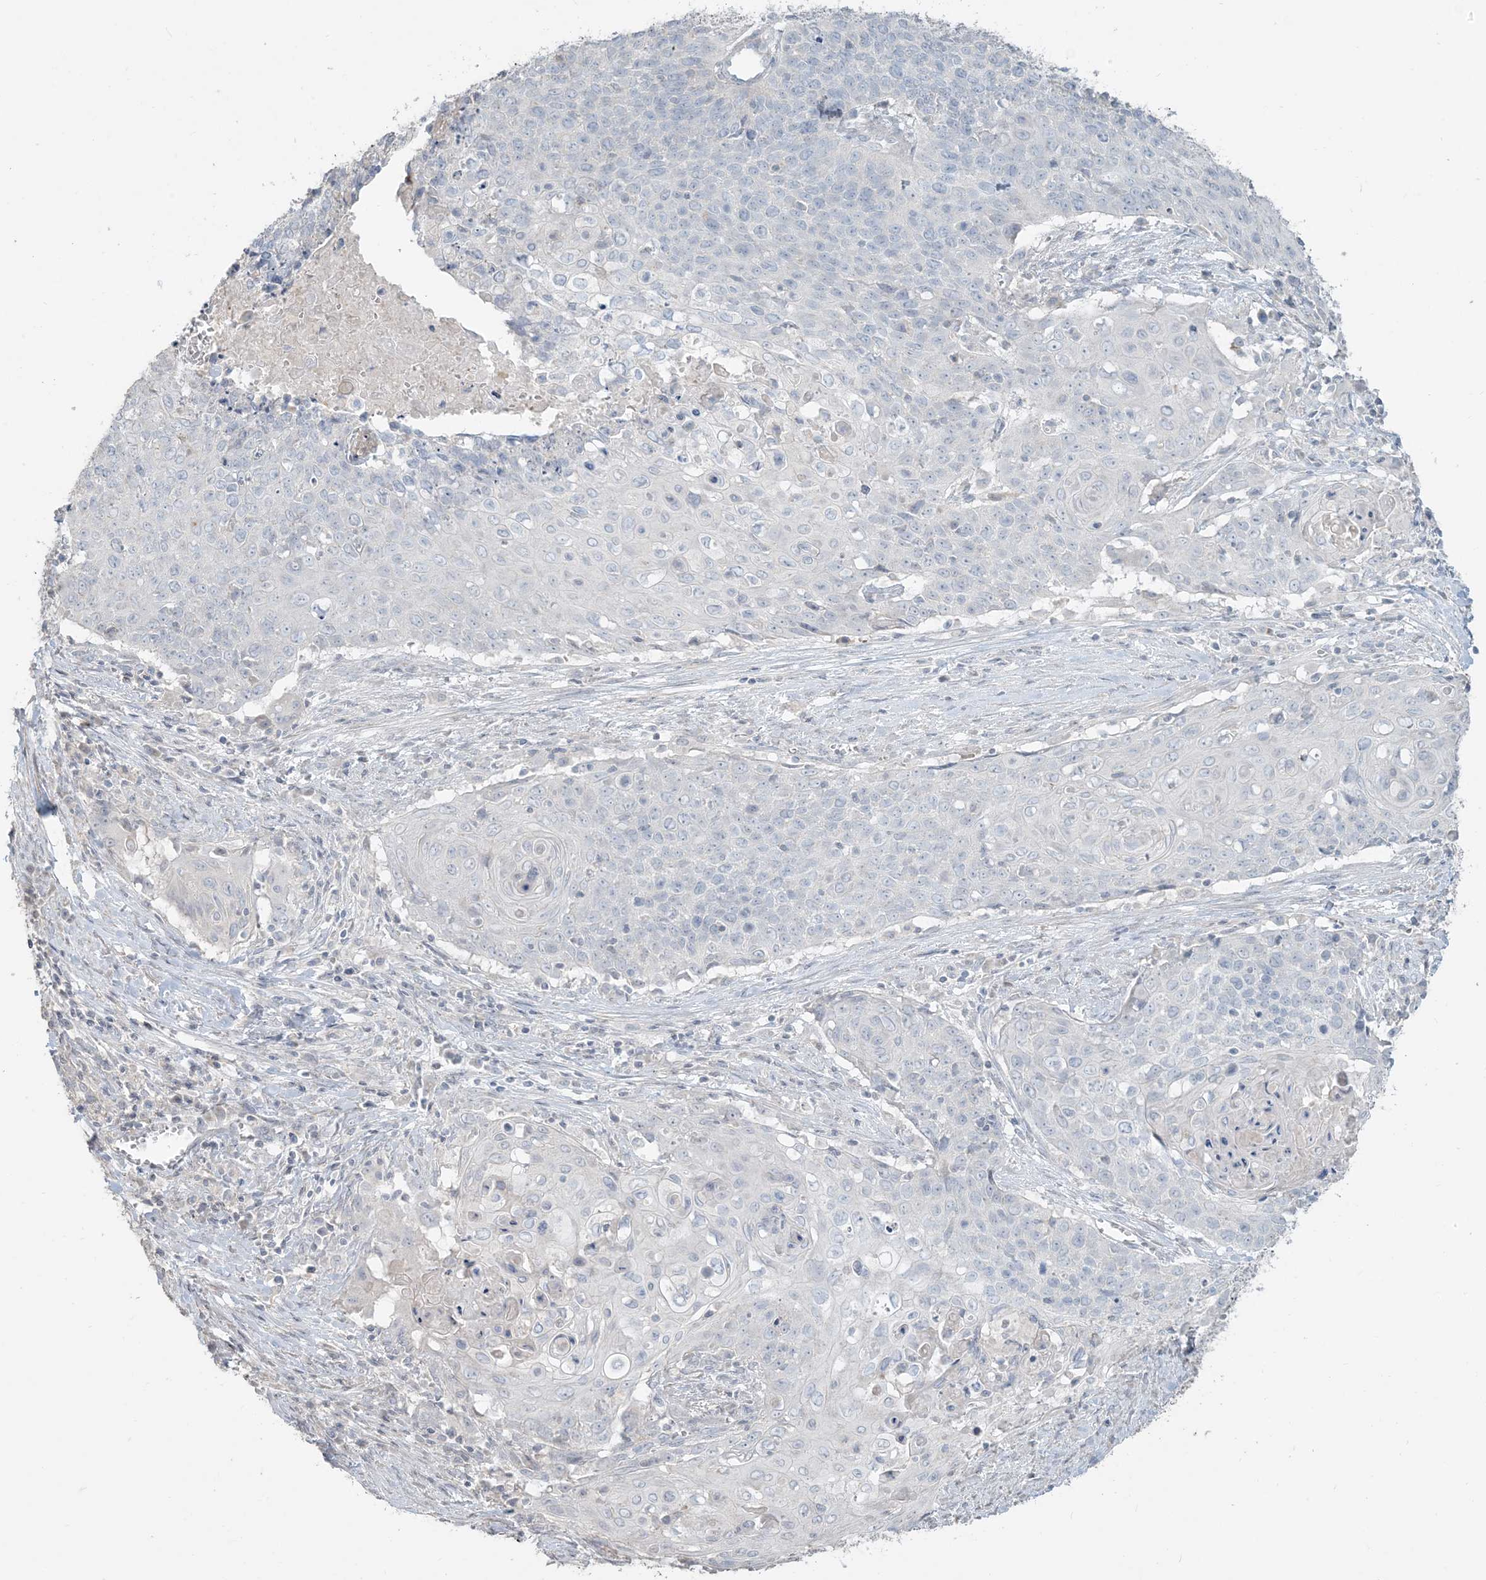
{"staining": {"intensity": "negative", "quantity": "none", "location": "none"}, "tissue": "cervical cancer", "cell_type": "Tumor cells", "image_type": "cancer", "snomed": [{"axis": "morphology", "description": "Squamous cell carcinoma, NOS"}, {"axis": "topography", "description": "Cervix"}], "caption": "A histopathology image of cervical cancer stained for a protein shows no brown staining in tumor cells. (Immunohistochemistry, brightfield microscopy, high magnification).", "gene": "NPHS2", "patient": {"sex": "female", "age": 39}}